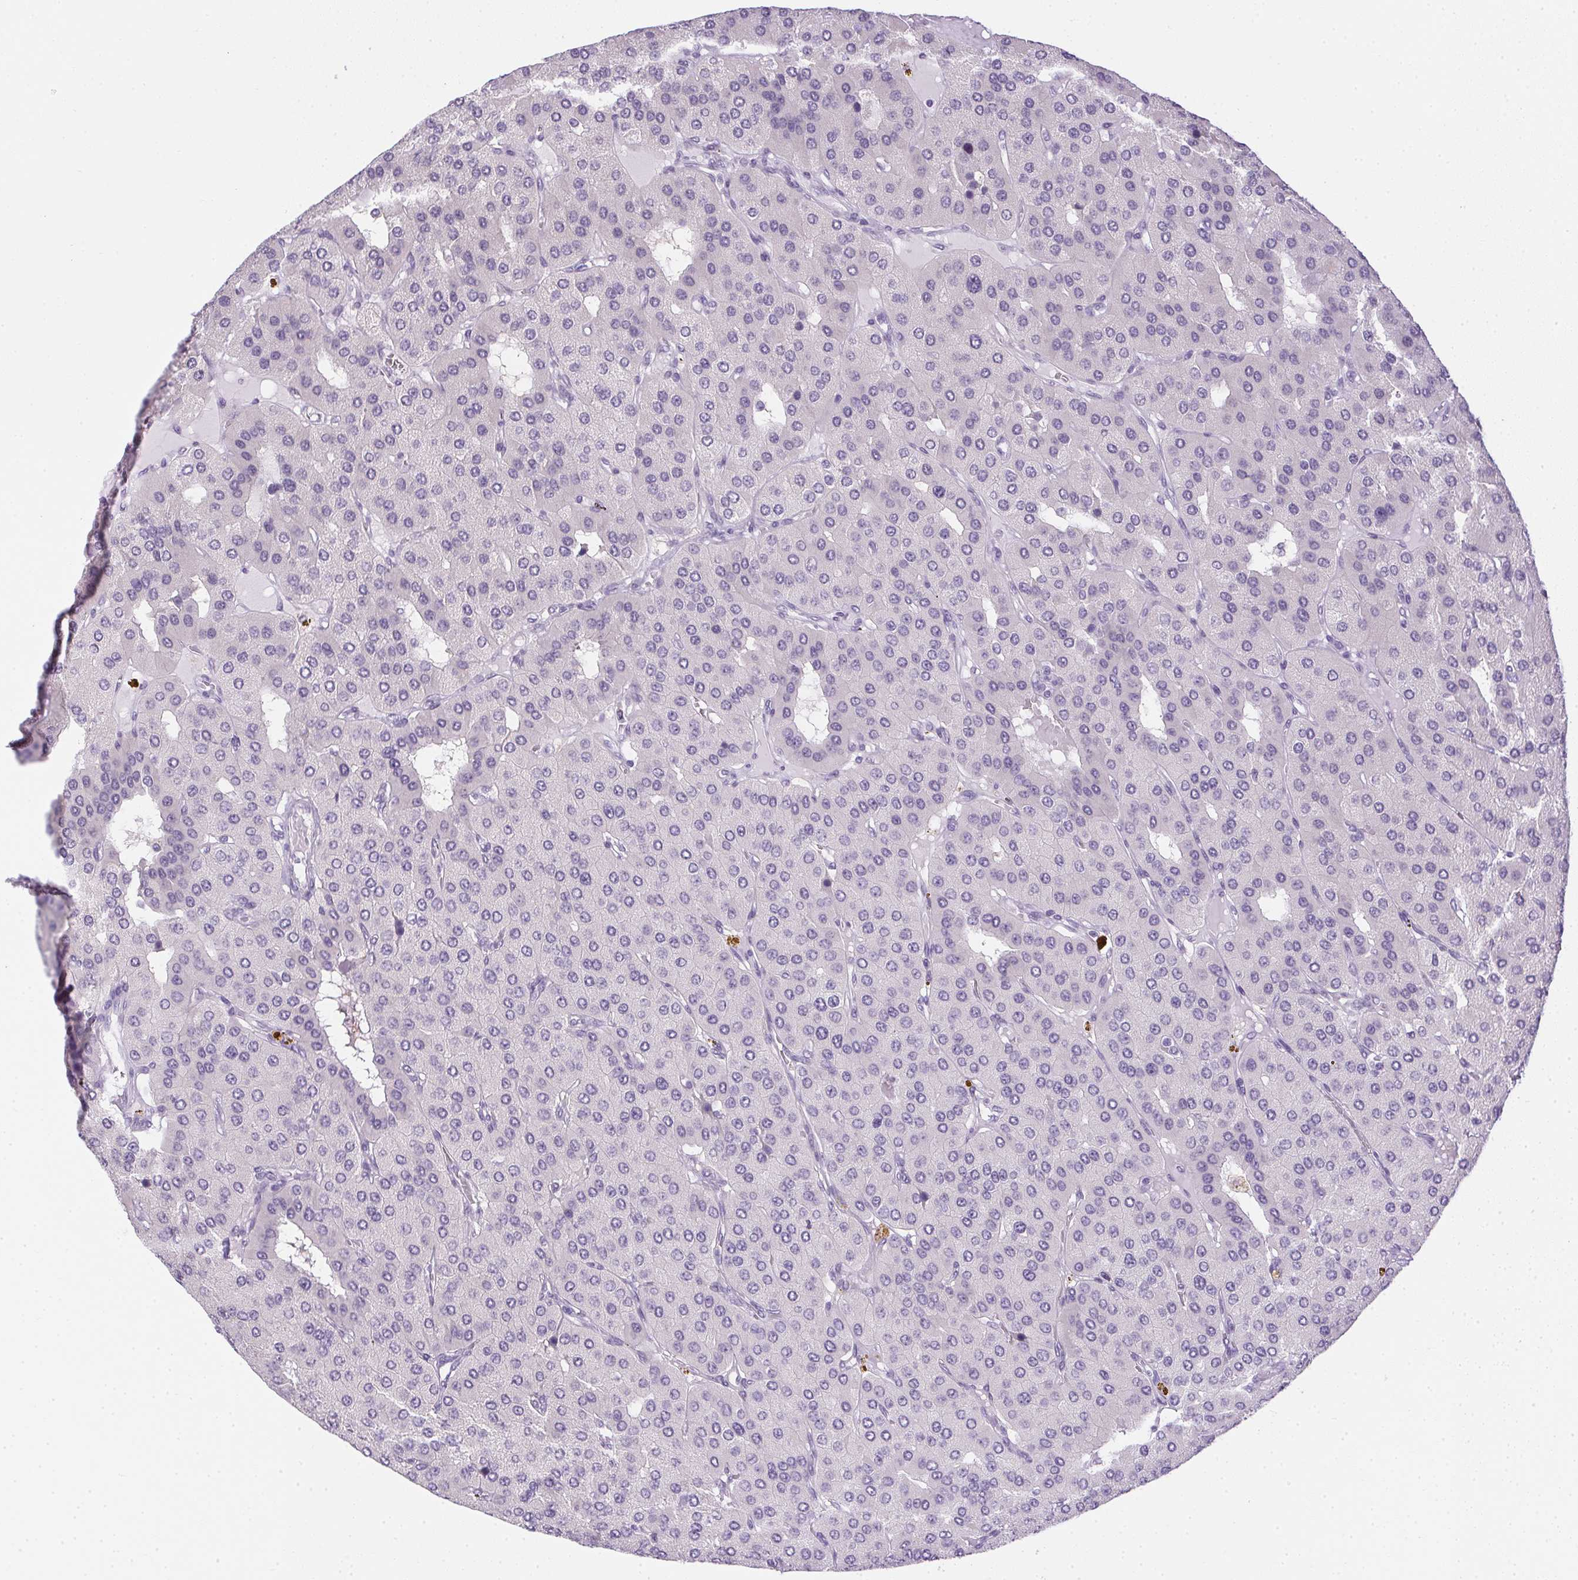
{"staining": {"intensity": "negative", "quantity": "none", "location": "none"}, "tissue": "parathyroid gland", "cell_type": "Glandular cells", "image_type": "normal", "snomed": [{"axis": "morphology", "description": "Normal tissue, NOS"}, {"axis": "morphology", "description": "Adenoma, NOS"}, {"axis": "topography", "description": "Parathyroid gland"}], "caption": "Glandular cells show no significant staining in unremarkable parathyroid gland.", "gene": "PRL", "patient": {"sex": "female", "age": 86}}